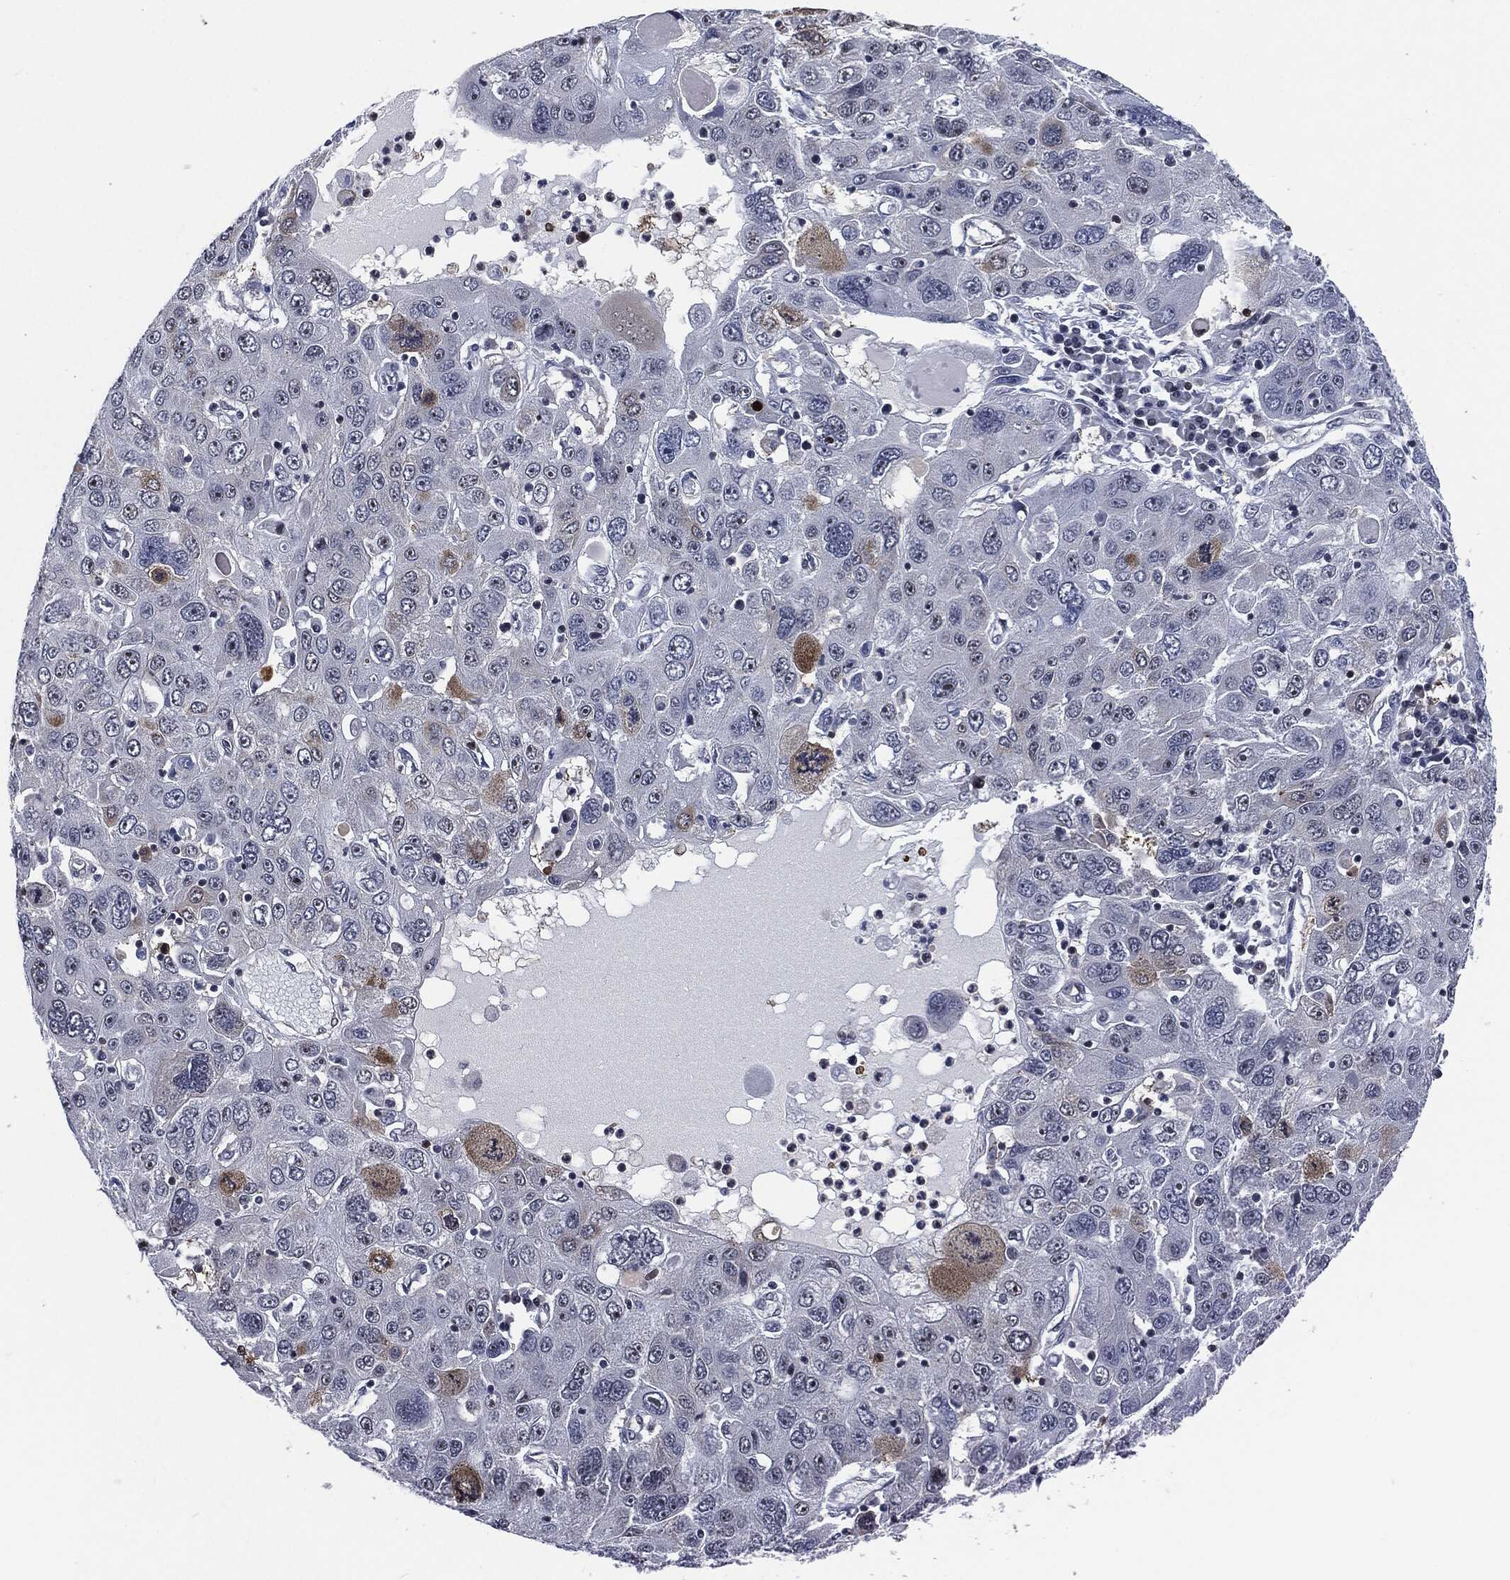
{"staining": {"intensity": "moderate", "quantity": "<25%", "location": "nuclear"}, "tissue": "stomach cancer", "cell_type": "Tumor cells", "image_type": "cancer", "snomed": [{"axis": "morphology", "description": "Adenocarcinoma, NOS"}, {"axis": "topography", "description": "Stomach"}], "caption": "Tumor cells show low levels of moderate nuclear expression in approximately <25% of cells in stomach adenocarcinoma. The staining was performed using DAB, with brown indicating positive protein expression. Nuclei are stained blue with hematoxylin.", "gene": "AKT2", "patient": {"sex": "male", "age": 56}}